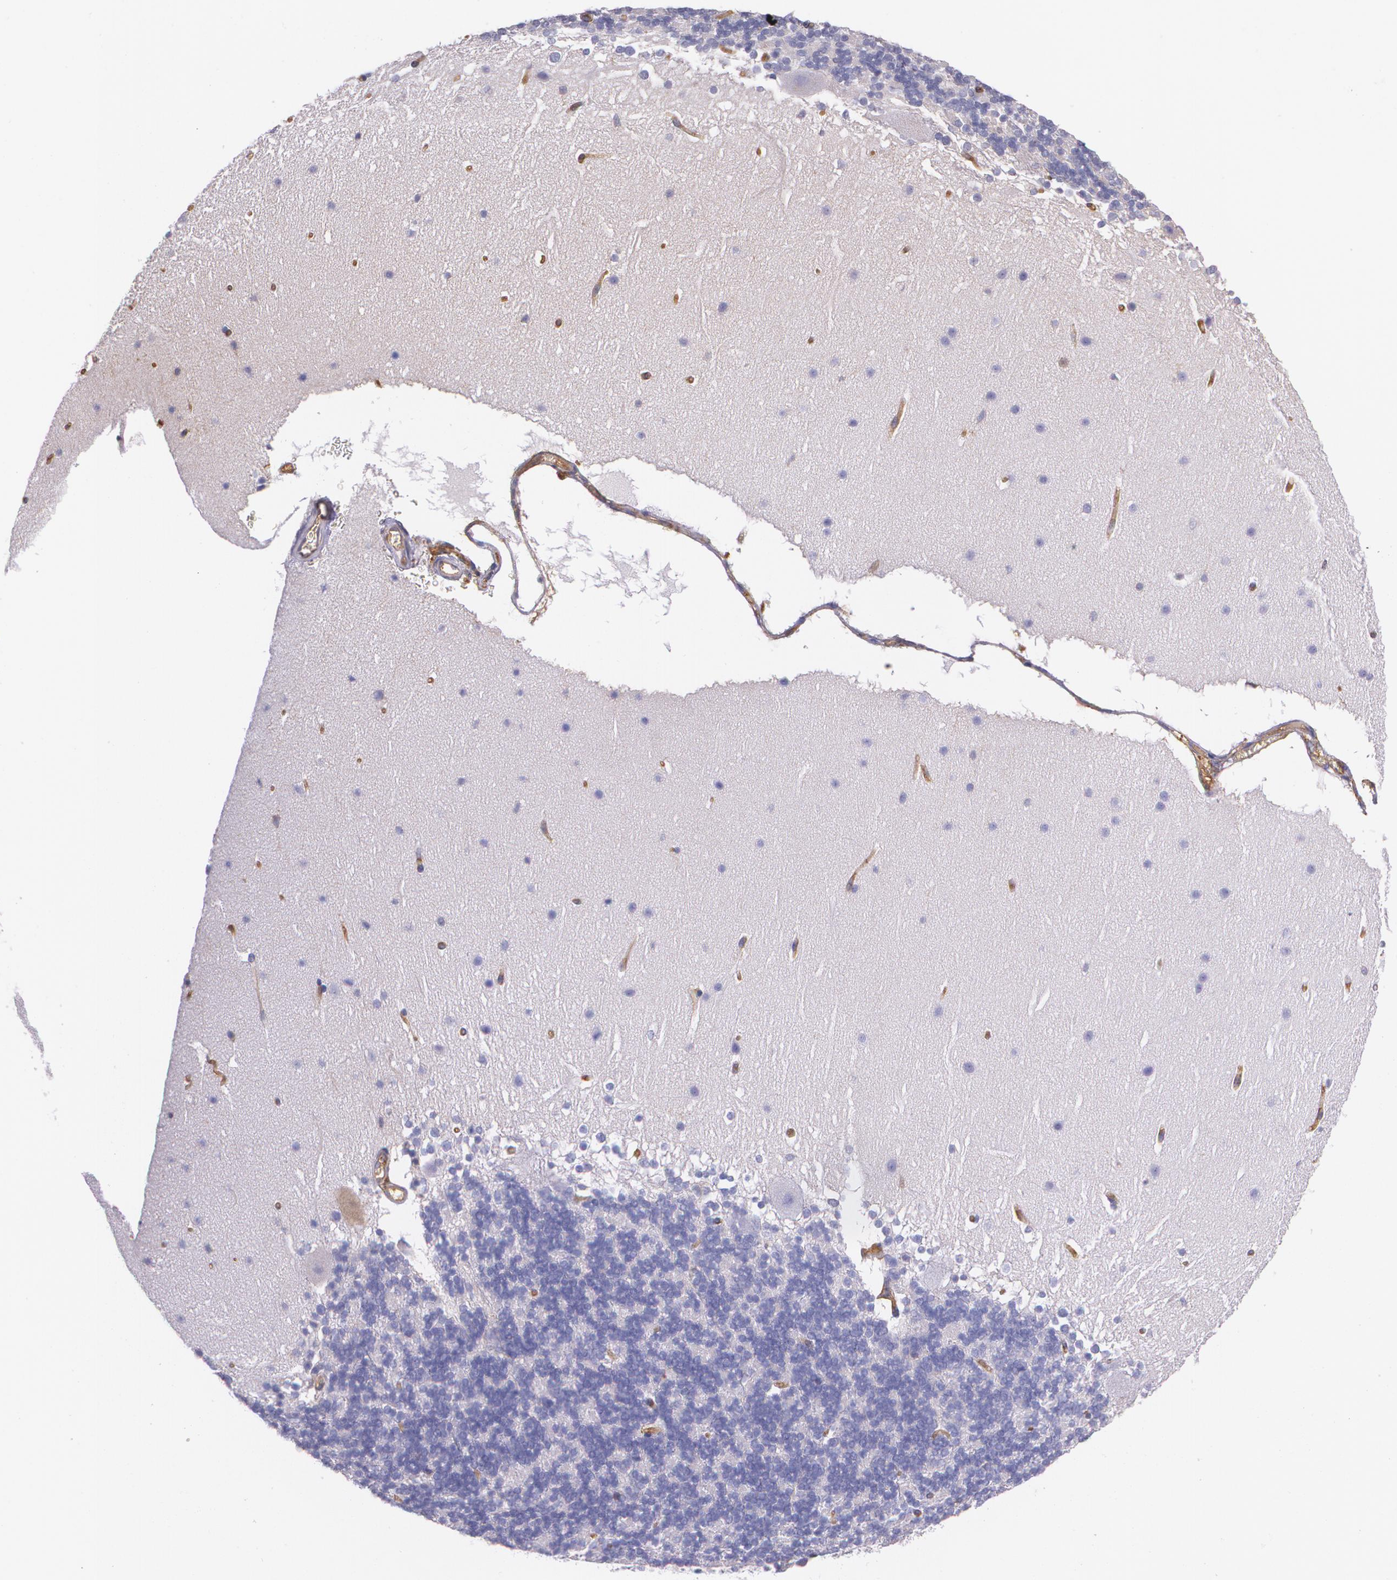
{"staining": {"intensity": "negative", "quantity": "none", "location": "none"}, "tissue": "cerebellum", "cell_type": "Cells in granular layer", "image_type": "normal", "snomed": [{"axis": "morphology", "description": "Normal tissue, NOS"}, {"axis": "topography", "description": "Cerebellum"}], "caption": "The immunohistochemistry (IHC) photomicrograph has no significant staining in cells in granular layer of cerebellum. (DAB (3,3'-diaminobenzidine) immunohistochemistry visualized using brightfield microscopy, high magnification).", "gene": "B2M", "patient": {"sex": "female", "age": 19}}